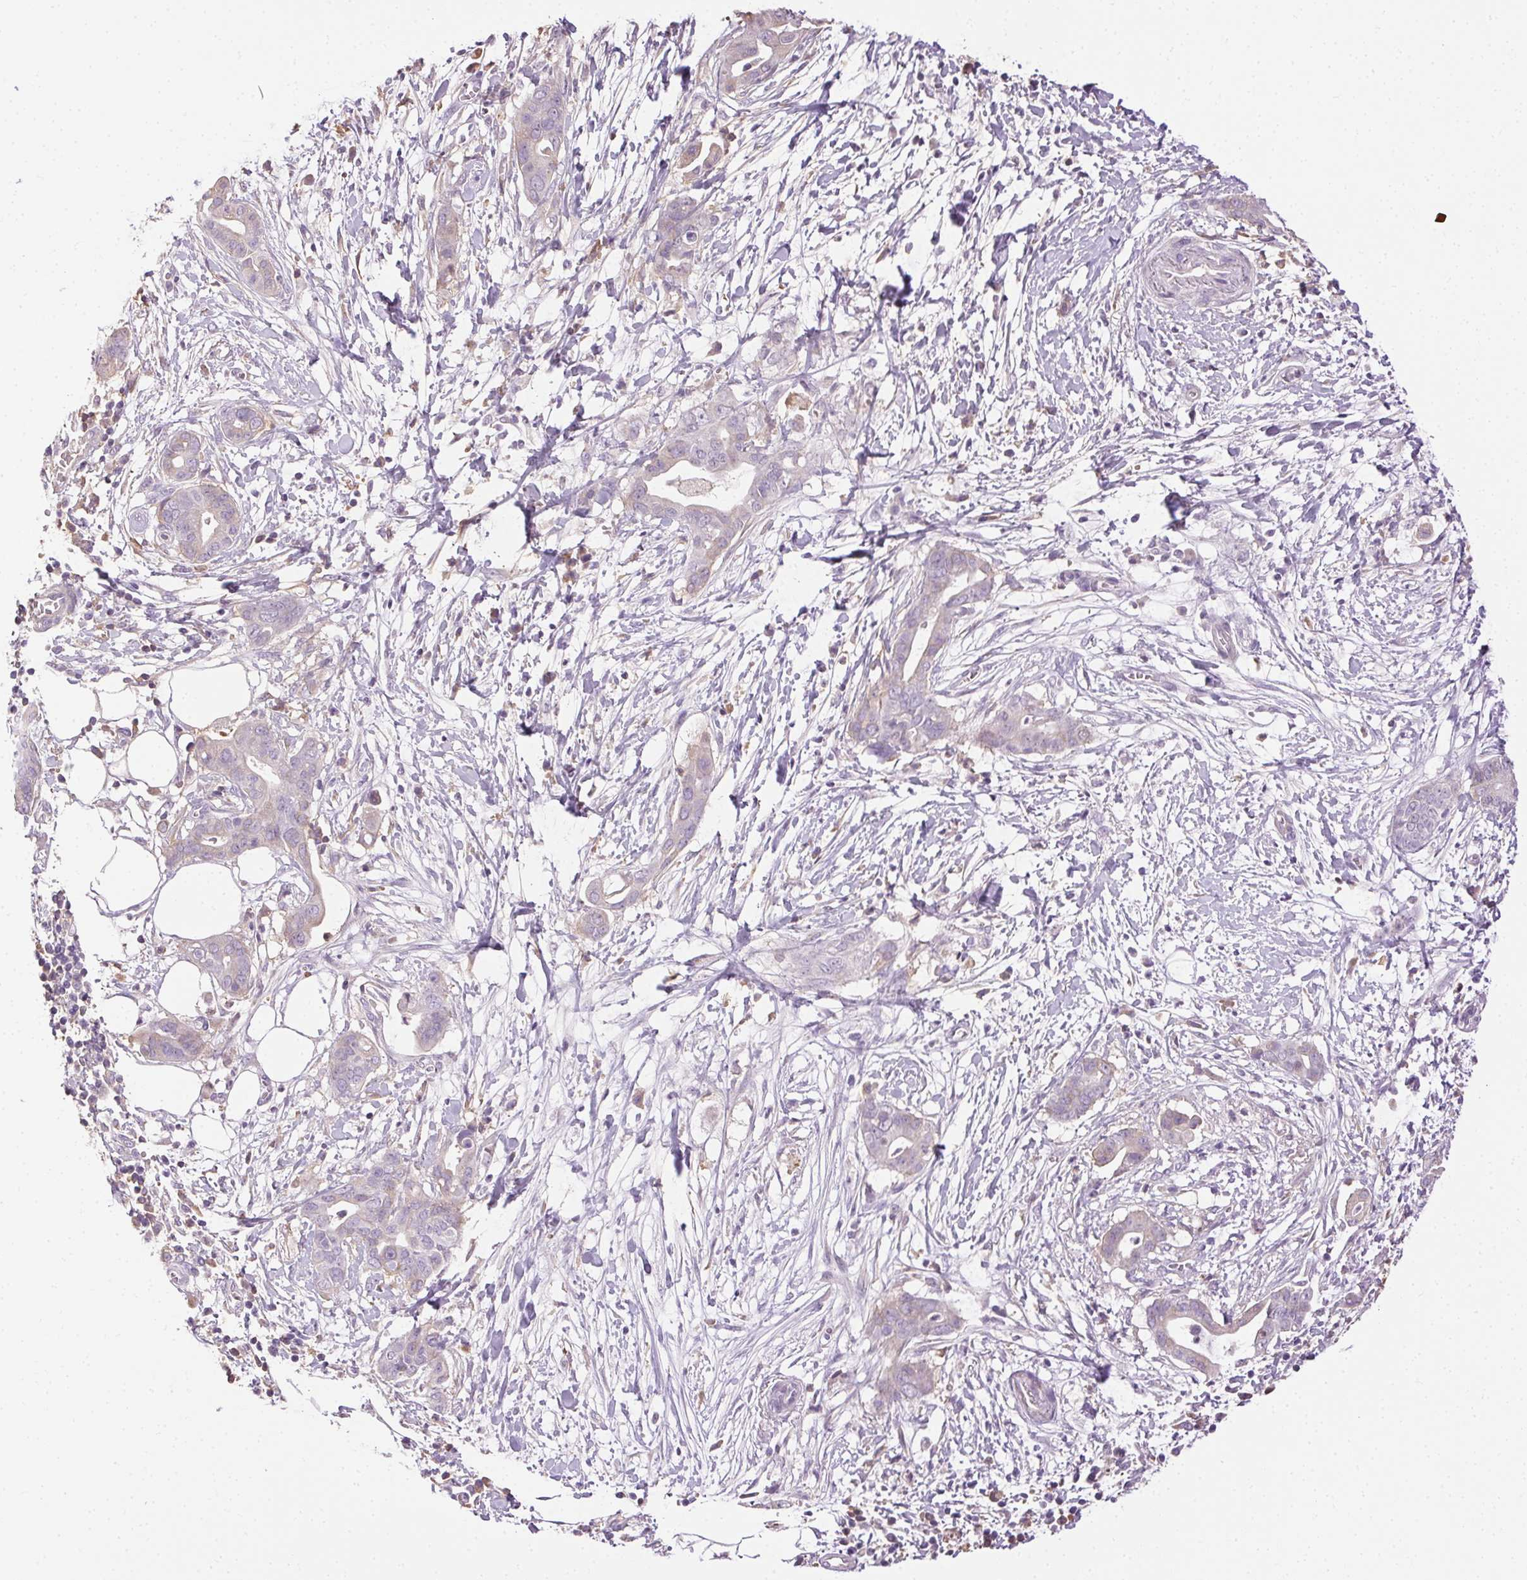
{"staining": {"intensity": "negative", "quantity": "none", "location": "none"}, "tissue": "pancreatic cancer", "cell_type": "Tumor cells", "image_type": "cancer", "snomed": [{"axis": "morphology", "description": "Adenocarcinoma, NOS"}, {"axis": "topography", "description": "Pancreas"}], "caption": "Immunohistochemistry (IHC) of human pancreatic adenocarcinoma demonstrates no expression in tumor cells.", "gene": "BPIFB2", "patient": {"sex": "male", "age": 61}}